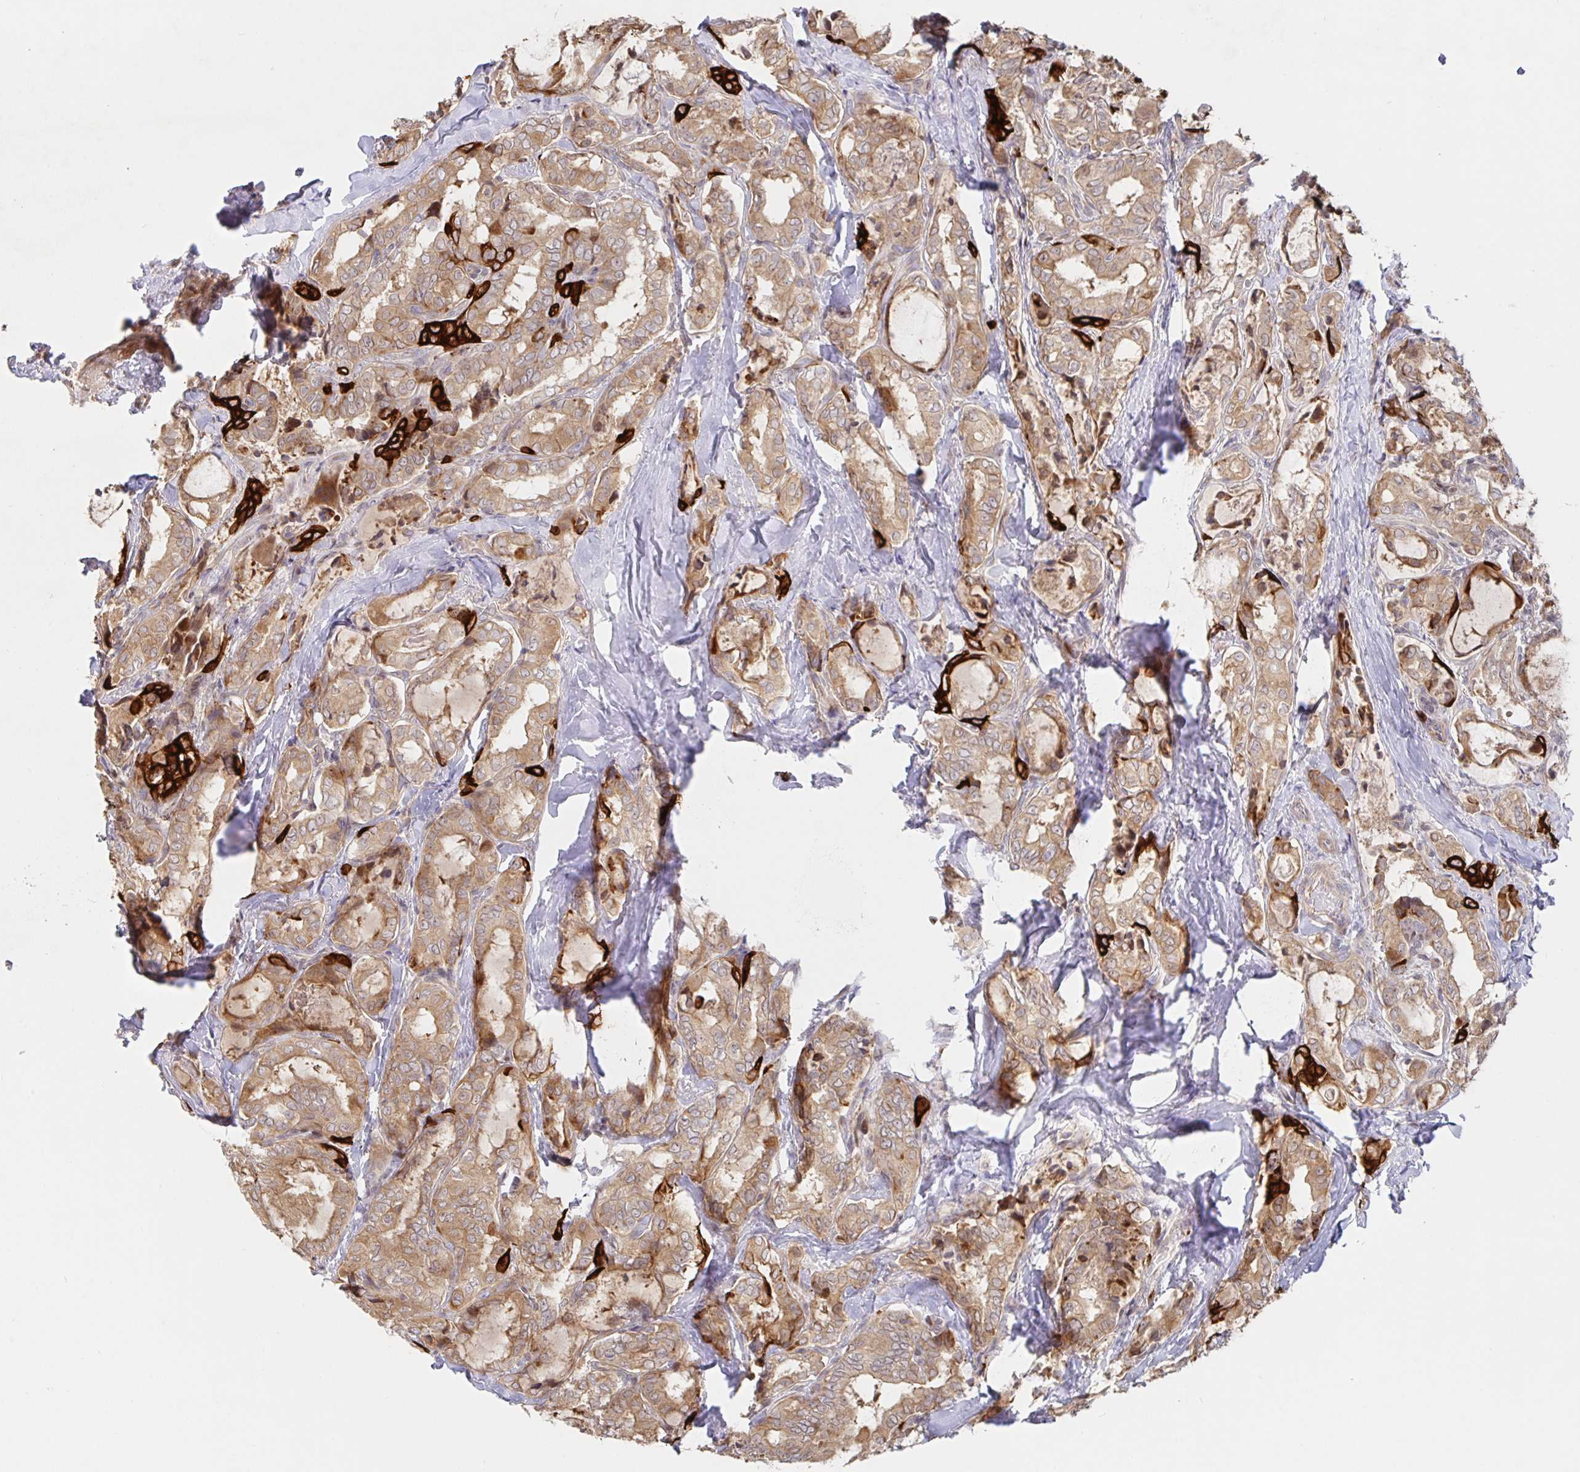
{"staining": {"intensity": "moderate", "quantity": ">75%", "location": "cytoplasmic/membranous"}, "tissue": "thyroid cancer", "cell_type": "Tumor cells", "image_type": "cancer", "snomed": [{"axis": "morphology", "description": "Papillary adenocarcinoma, NOS"}, {"axis": "topography", "description": "Thyroid gland"}], "caption": "The image exhibits immunohistochemical staining of thyroid cancer (papillary adenocarcinoma). There is moderate cytoplasmic/membranous staining is present in about >75% of tumor cells.", "gene": "AACS", "patient": {"sex": "female", "age": 75}}